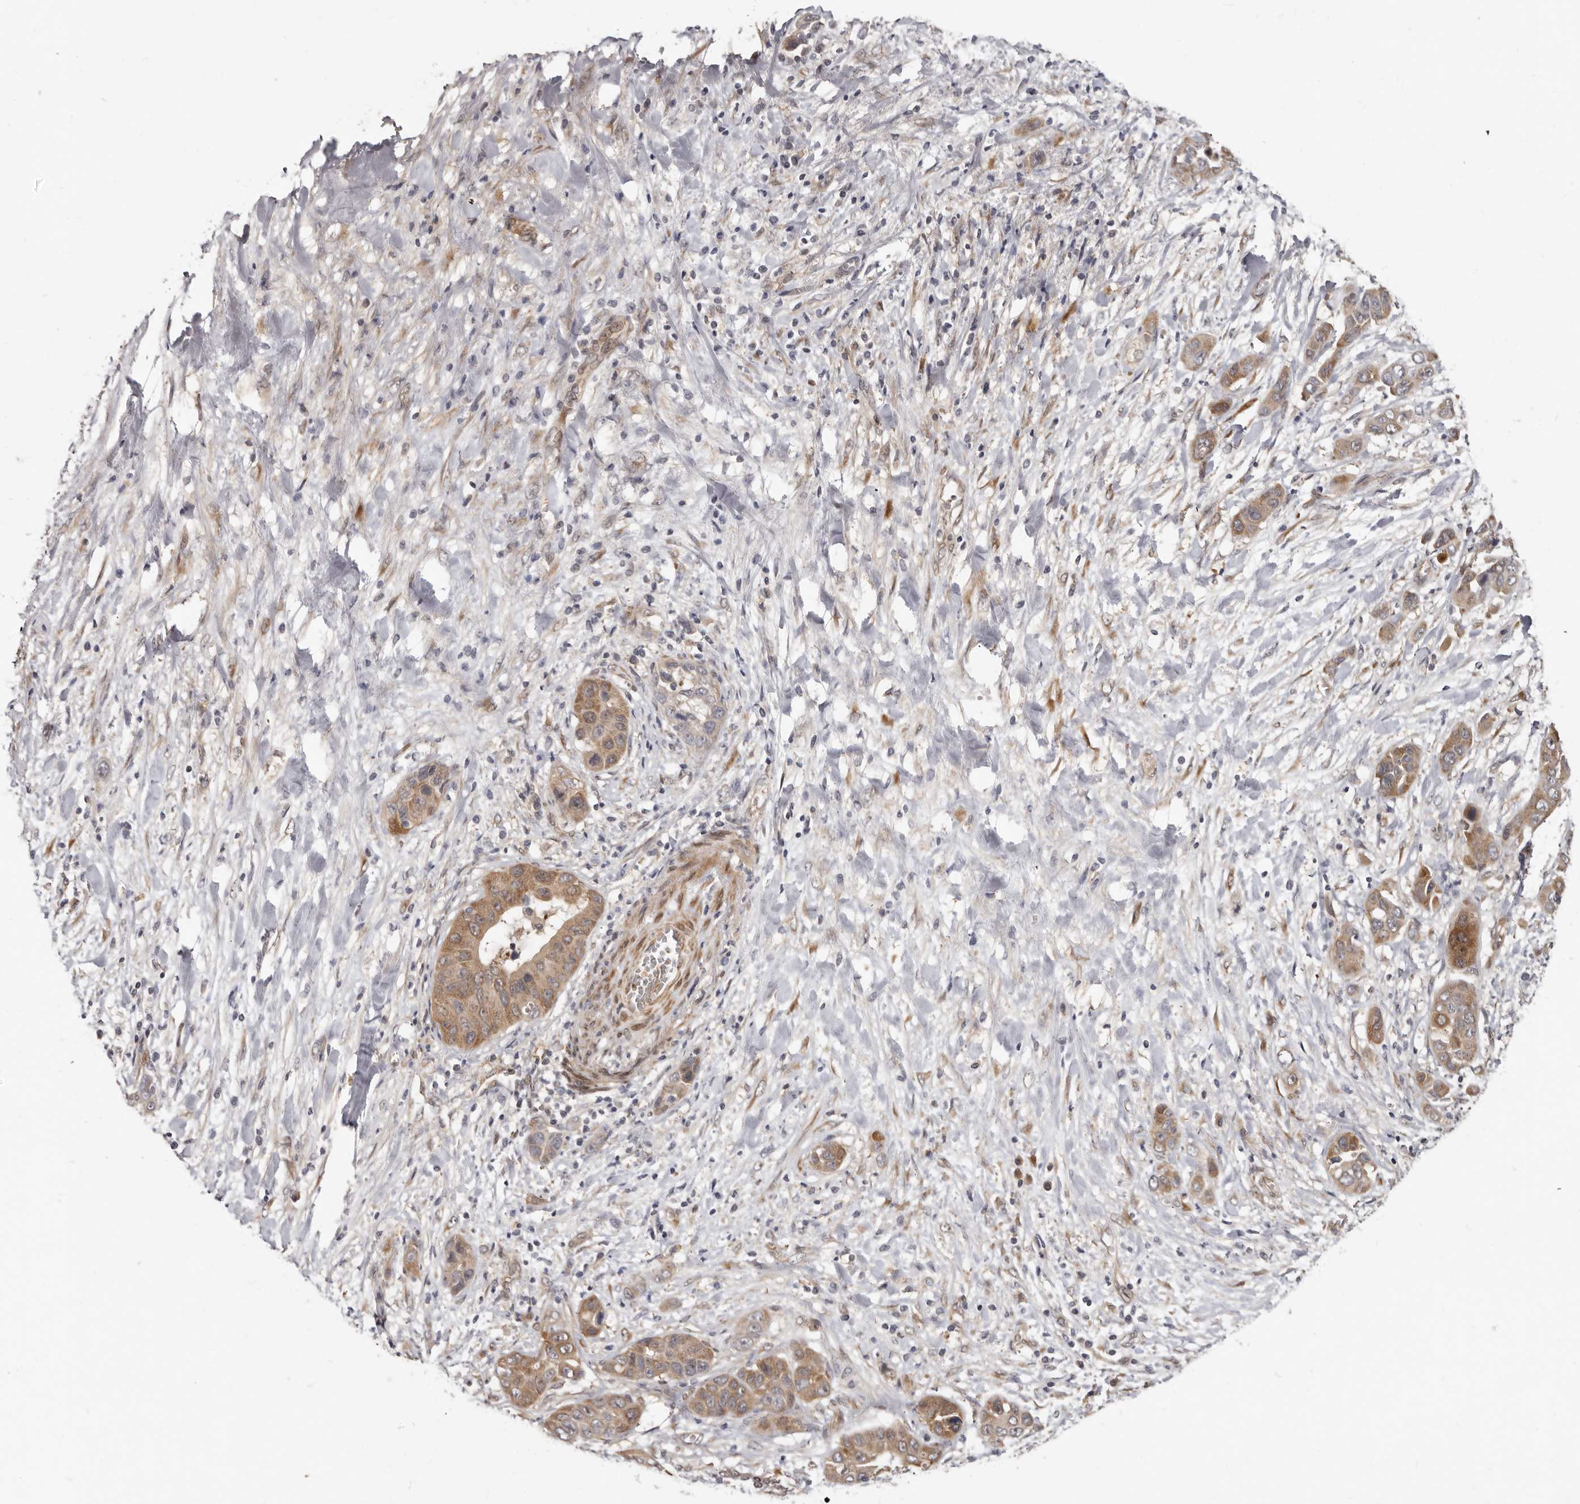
{"staining": {"intensity": "moderate", "quantity": ">75%", "location": "cytoplasmic/membranous"}, "tissue": "liver cancer", "cell_type": "Tumor cells", "image_type": "cancer", "snomed": [{"axis": "morphology", "description": "Cholangiocarcinoma"}, {"axis": "topography", "description": "Liver"}], "caption": "This micrograph shows immunohistochemistry (IHC) staining of human cholangiocarcinoma (liver), with medium moderate cytoplasmic/membranous expression in about >75% of tumor cells.", "gene": "SBDS", "patient": {"sex": "female", "age": 52}}